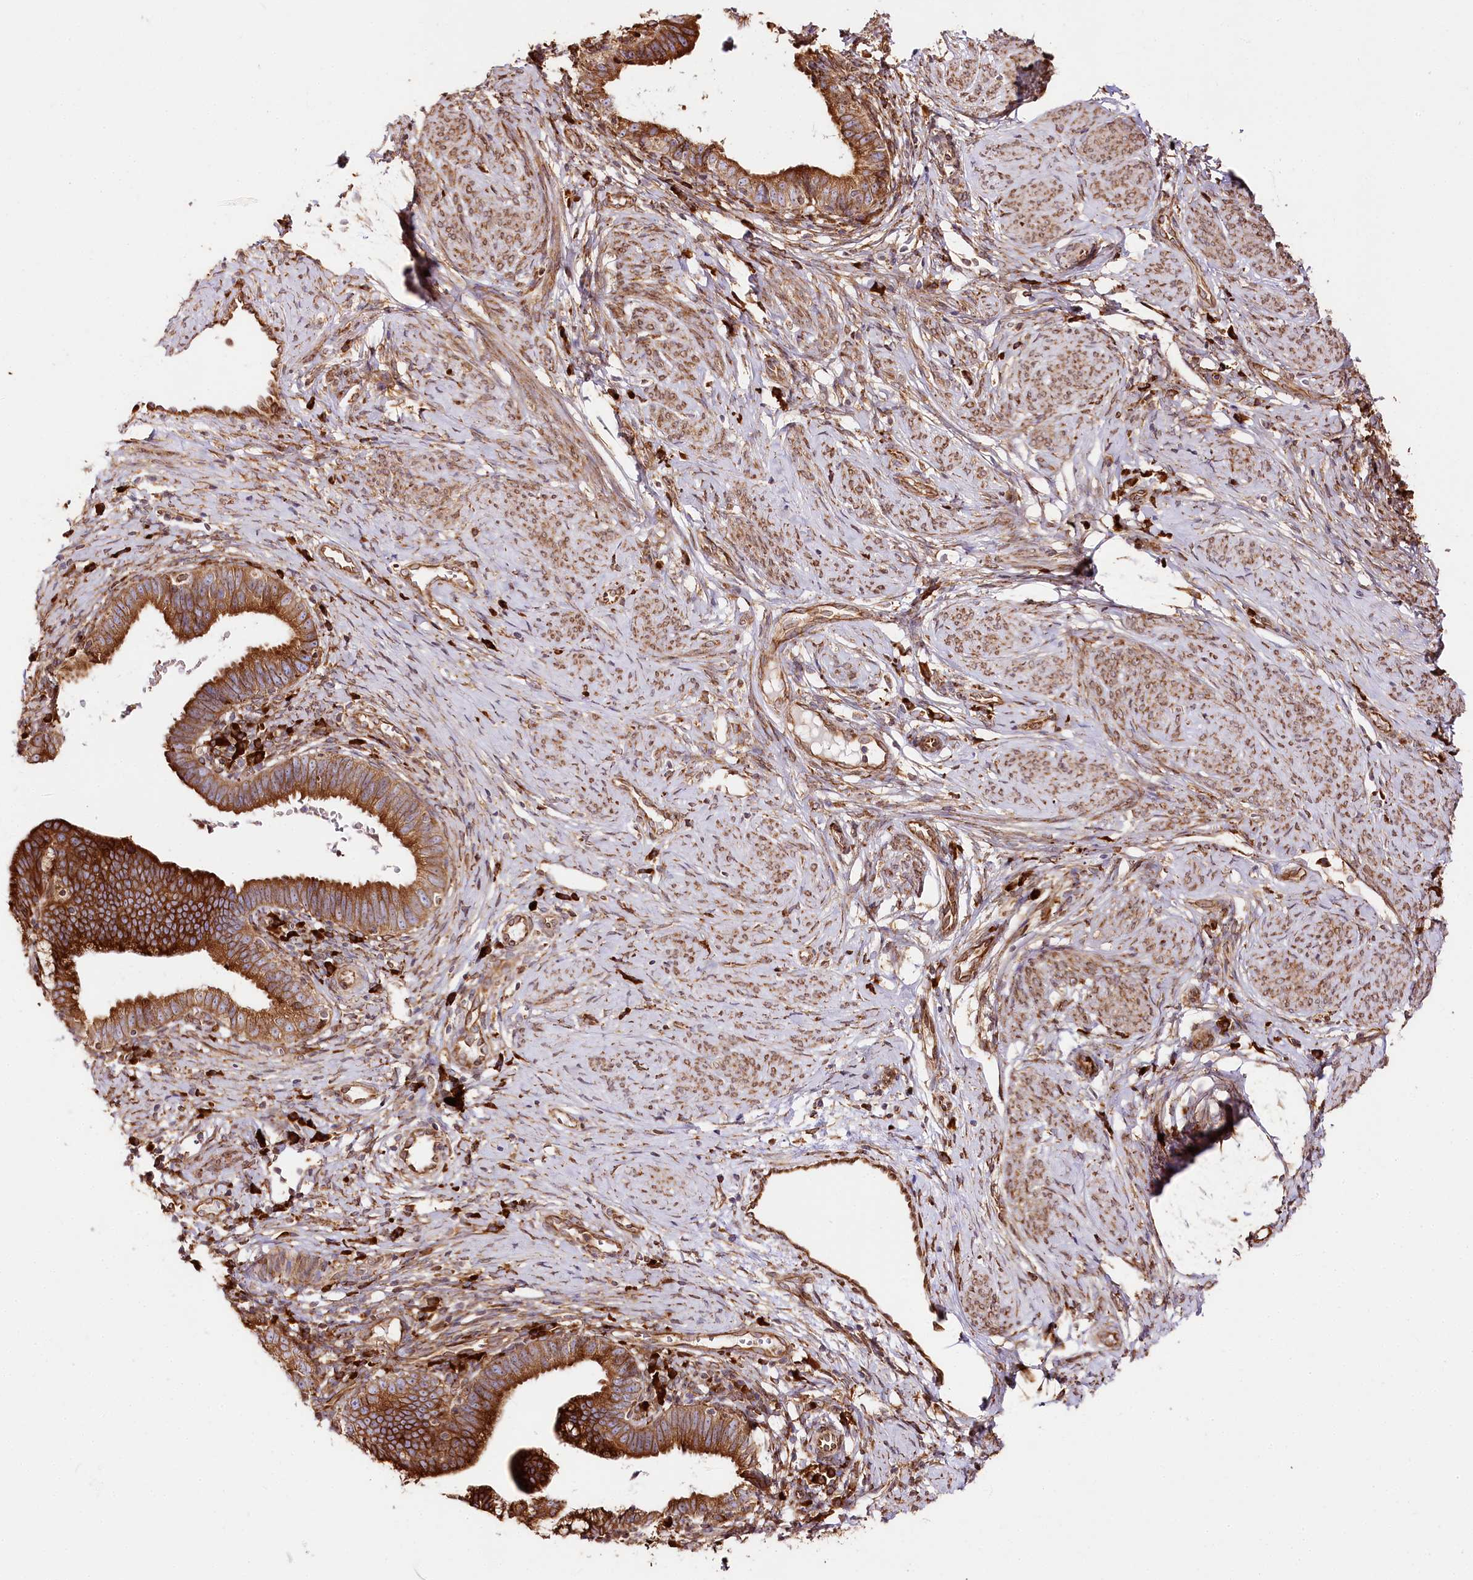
{"staining": {"intensity": "strong", "quantity": ">75%", "location": "cytoplasmic/membranous"}, "tissue": "cervical cancer", "cell_type": "Tumor cells", "image_type": "cancer", "snomed": [{"axis": "morphology", "description": "Adenocarcinoma, NOS"}, {"axis": "topography", "description": "Cervix"}], "caption": "Tumor cells exhibit high levels of strong cytoplasmic/membranous positivity in approximately >75% of cells in cervical adenocarcinoma.", "gene": "CNPY2", "patient": {"sex": "female", "age": 36}}